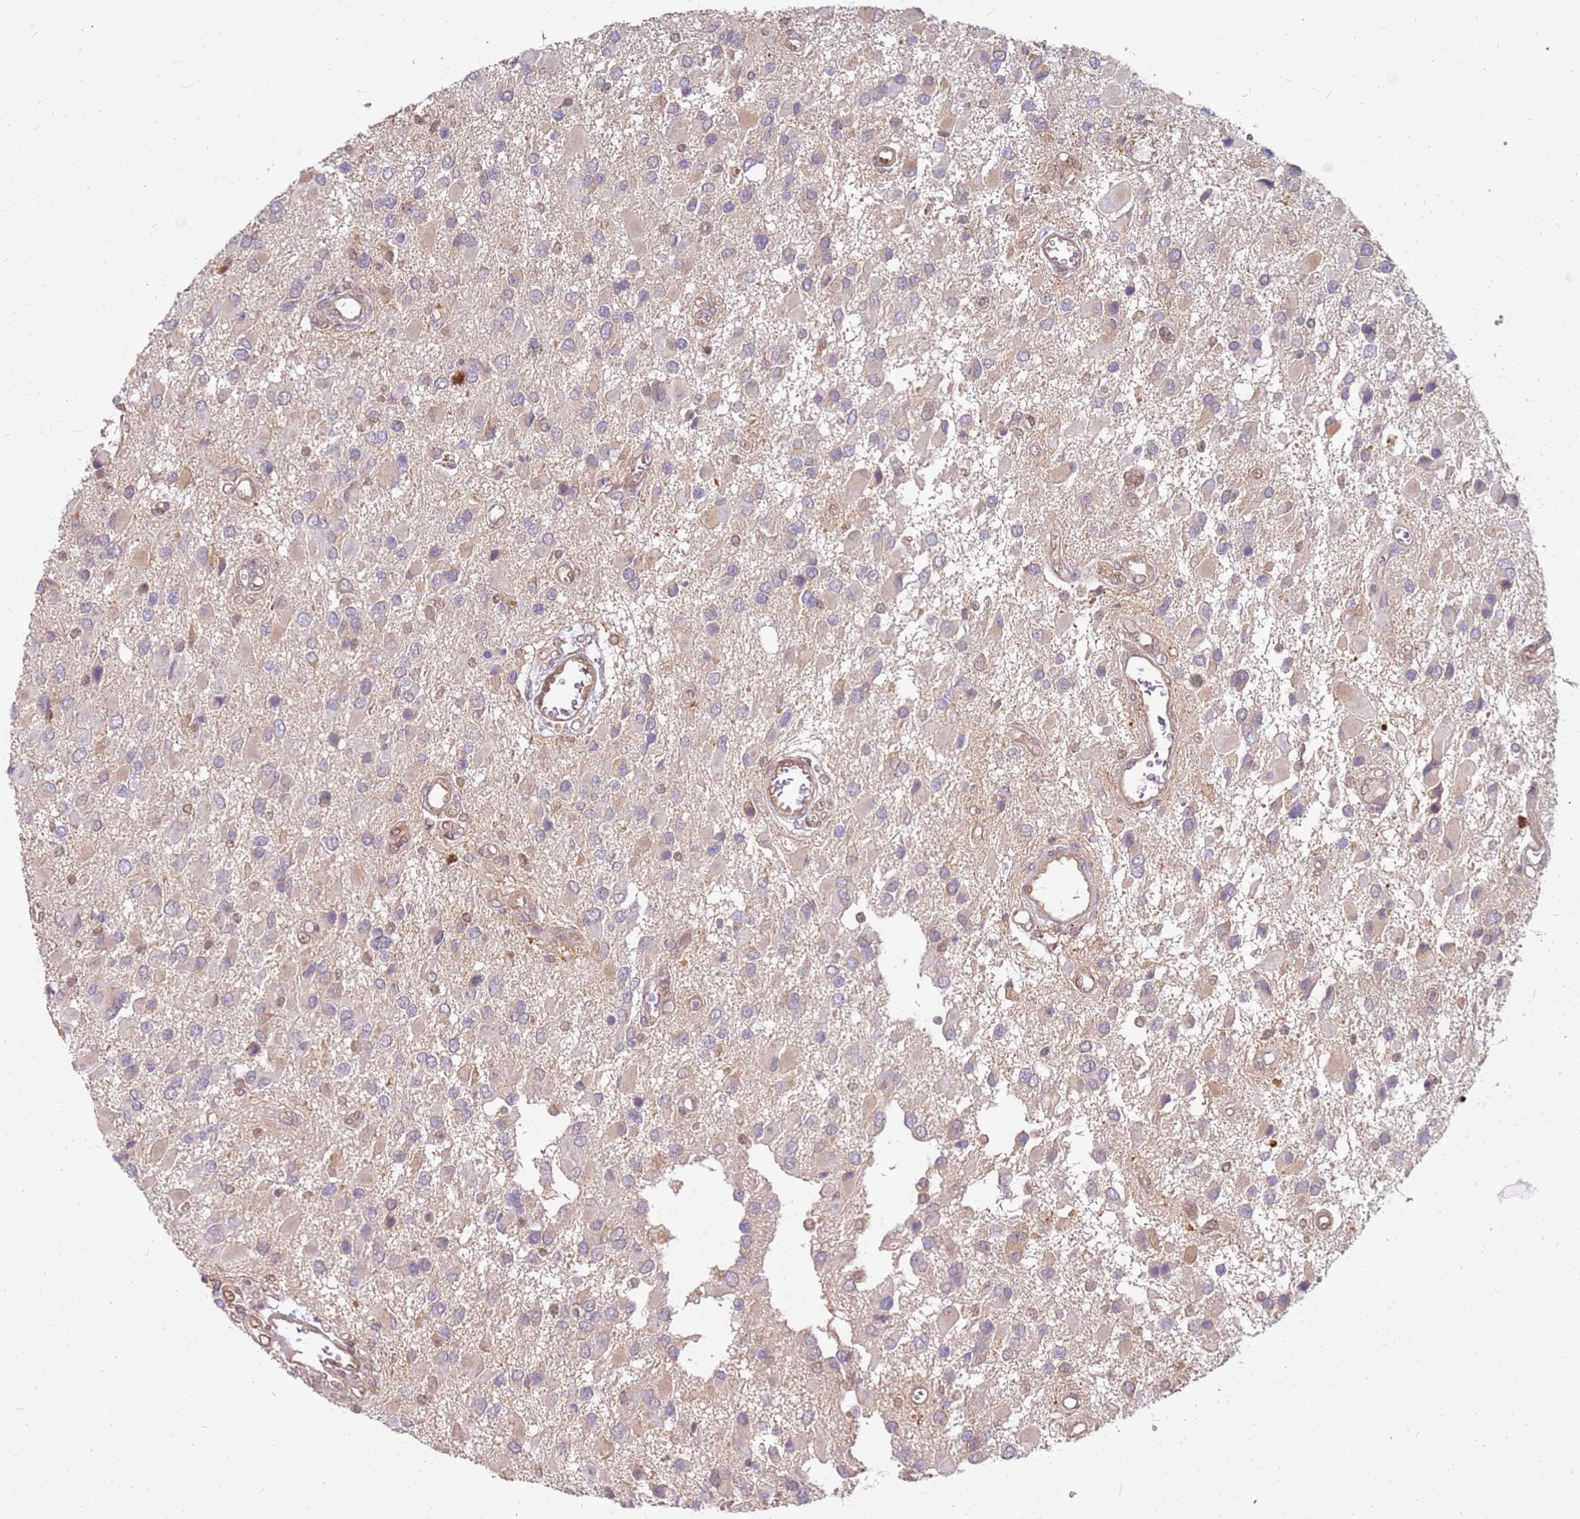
{"staining": {"intensity": "weak", "quantity": "<25%", "location": "cytoplasmic/membranous"}, "tissue": "glioma", "cell_type": "Tumor cells", "image_type": "cancer", "snomed": [{"axis": "morphology", "description": "Glioma, malignant, High grade"}, {"axis": "topography", "description": "Brain"}], "caption": "Human high-grade glioma (malignant) stained for a protein using IHC exhibits no positivity in tumor cells.", "gene": "NUDT14", "patient": {"sex": "male", "age": 53}}